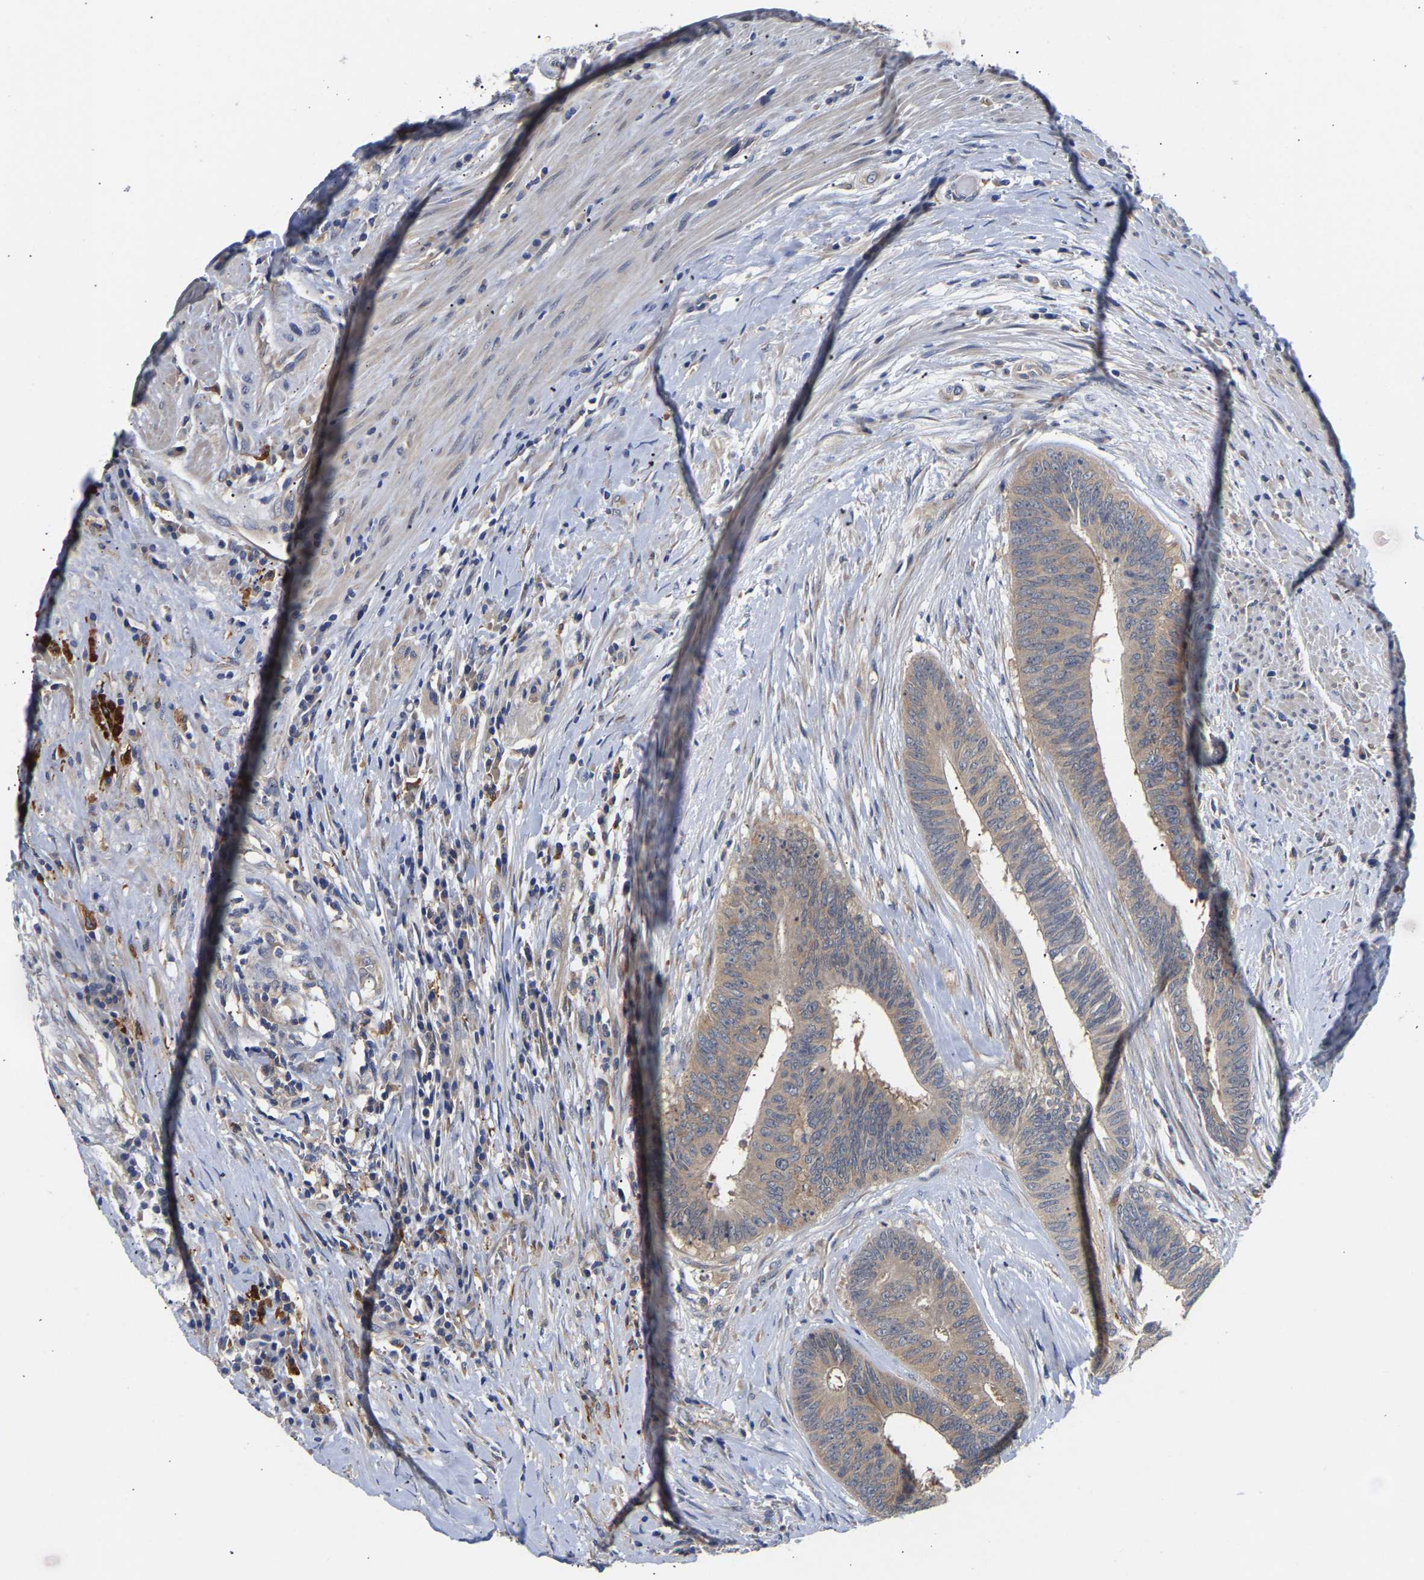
{"staining": {"intensity": "weak", "quantity": ">75%", "location": "cytoplasmic/membranous"}, "tissue": "colorectal cancer", "cell_type": "Tumor cells", "image_type": "cancer", "snomed": [{"axis": "morphology", "description": "Adenocarcinoma, NOS"}, {"axis": "topography", "description": "Rectum"}], "caption": "Tumor cells demonstrate low levels of weak cytoplasmic/membranous expression in approximately >75% of cells in human colorectal cancer.", "gene": "CCDC6", "patient": {"sex": "male", "age": 72}}